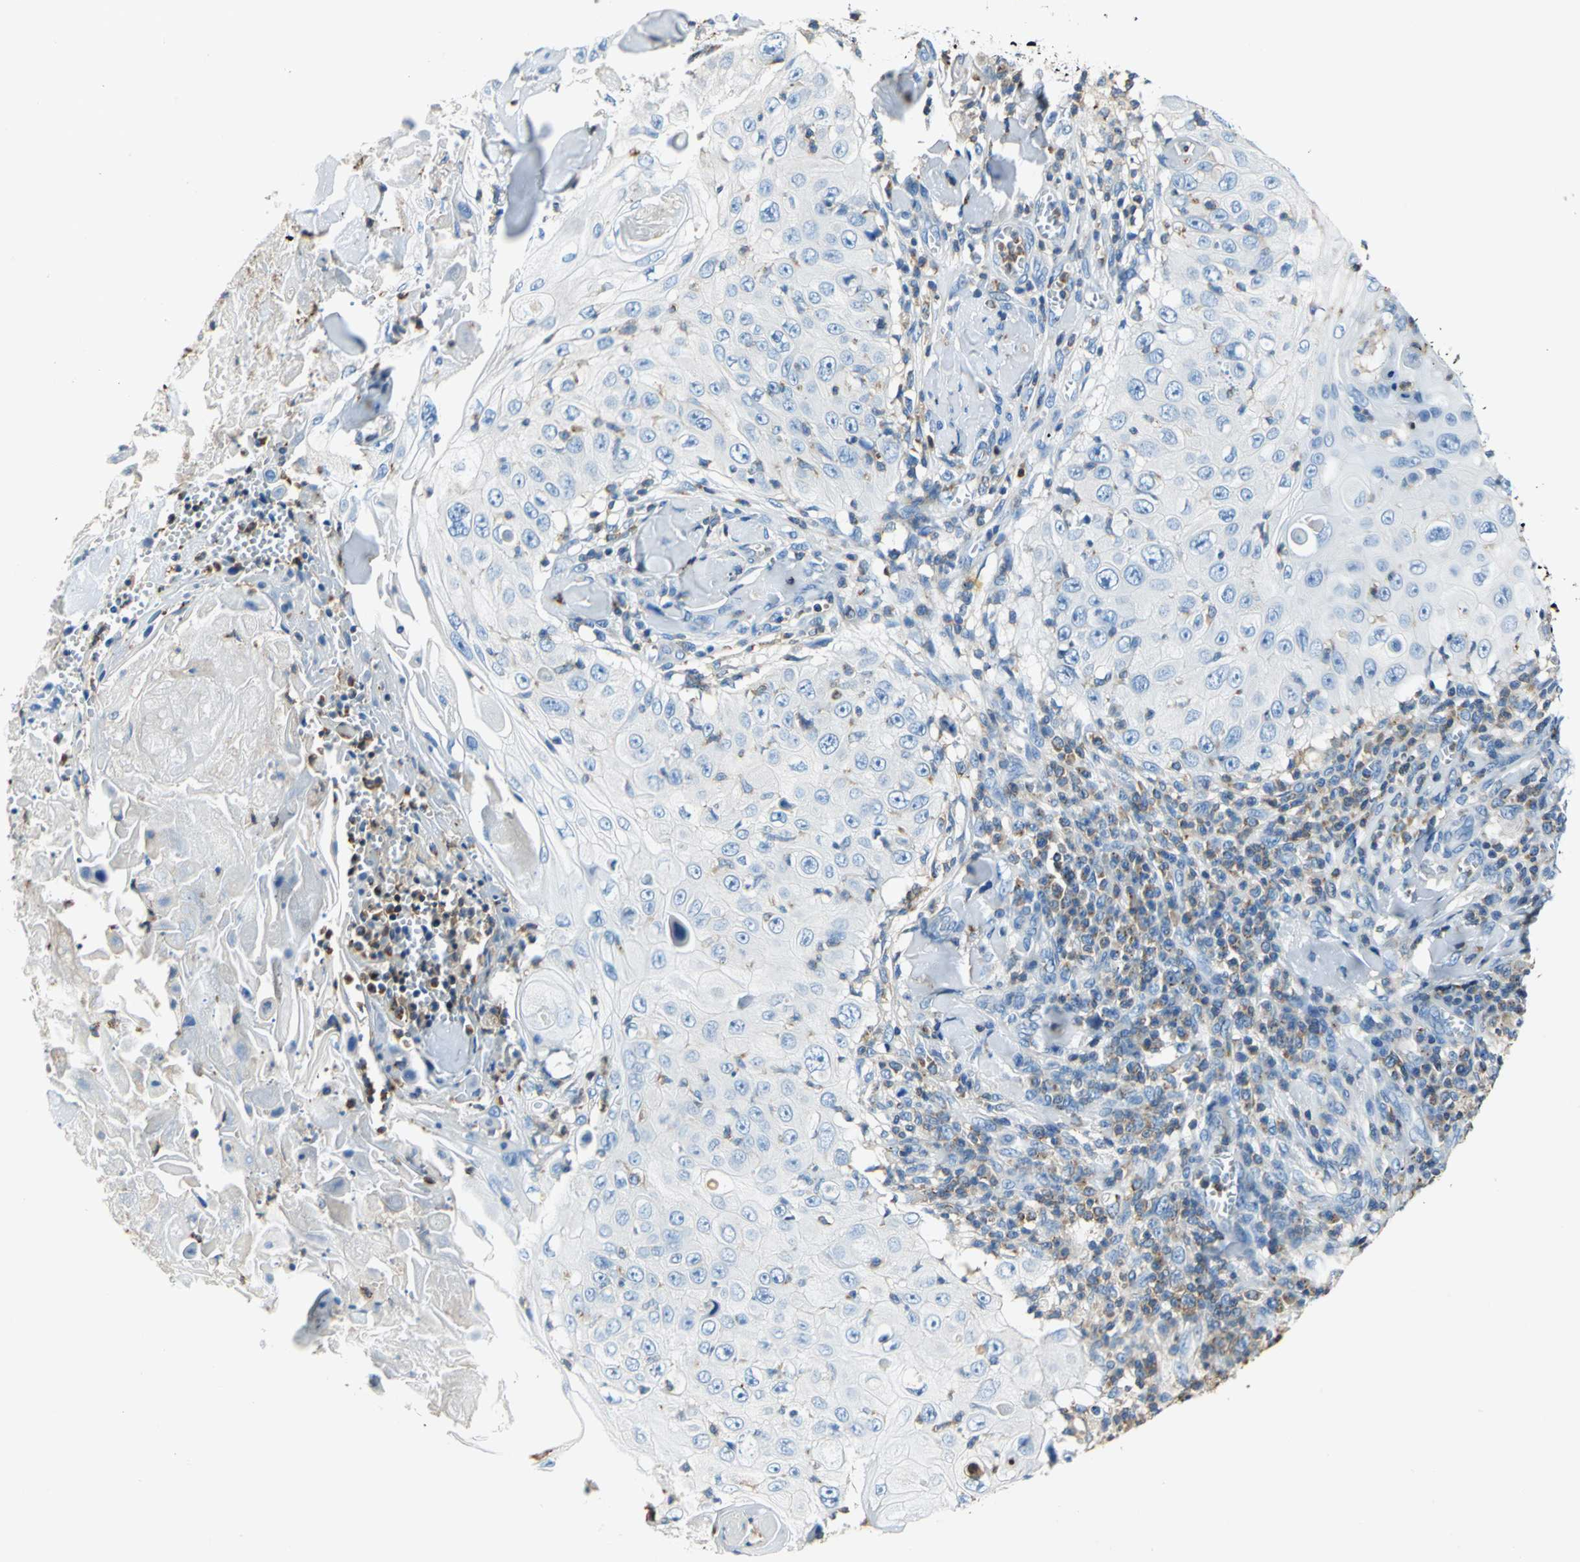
{"staining": {"intensity": "negative", "quantity": "none", "location": "none"}, "tissue": "skin cancer", "cell_type": "Tumor cells", "image_type": "cancer", "snomed": [{"axis": "morphology", "description": "Squamous cell carcinoma, NOS"}, {"axis": "topography", "description": "Skin"}], "caption": "Immunohistochemical staining of human skin cancer (squamous cell carcinoma) demonstrates no significant positivity in tumor cells.", "gene": "SEPTIN6", "patient": {"sex": "male", "age": 86}}